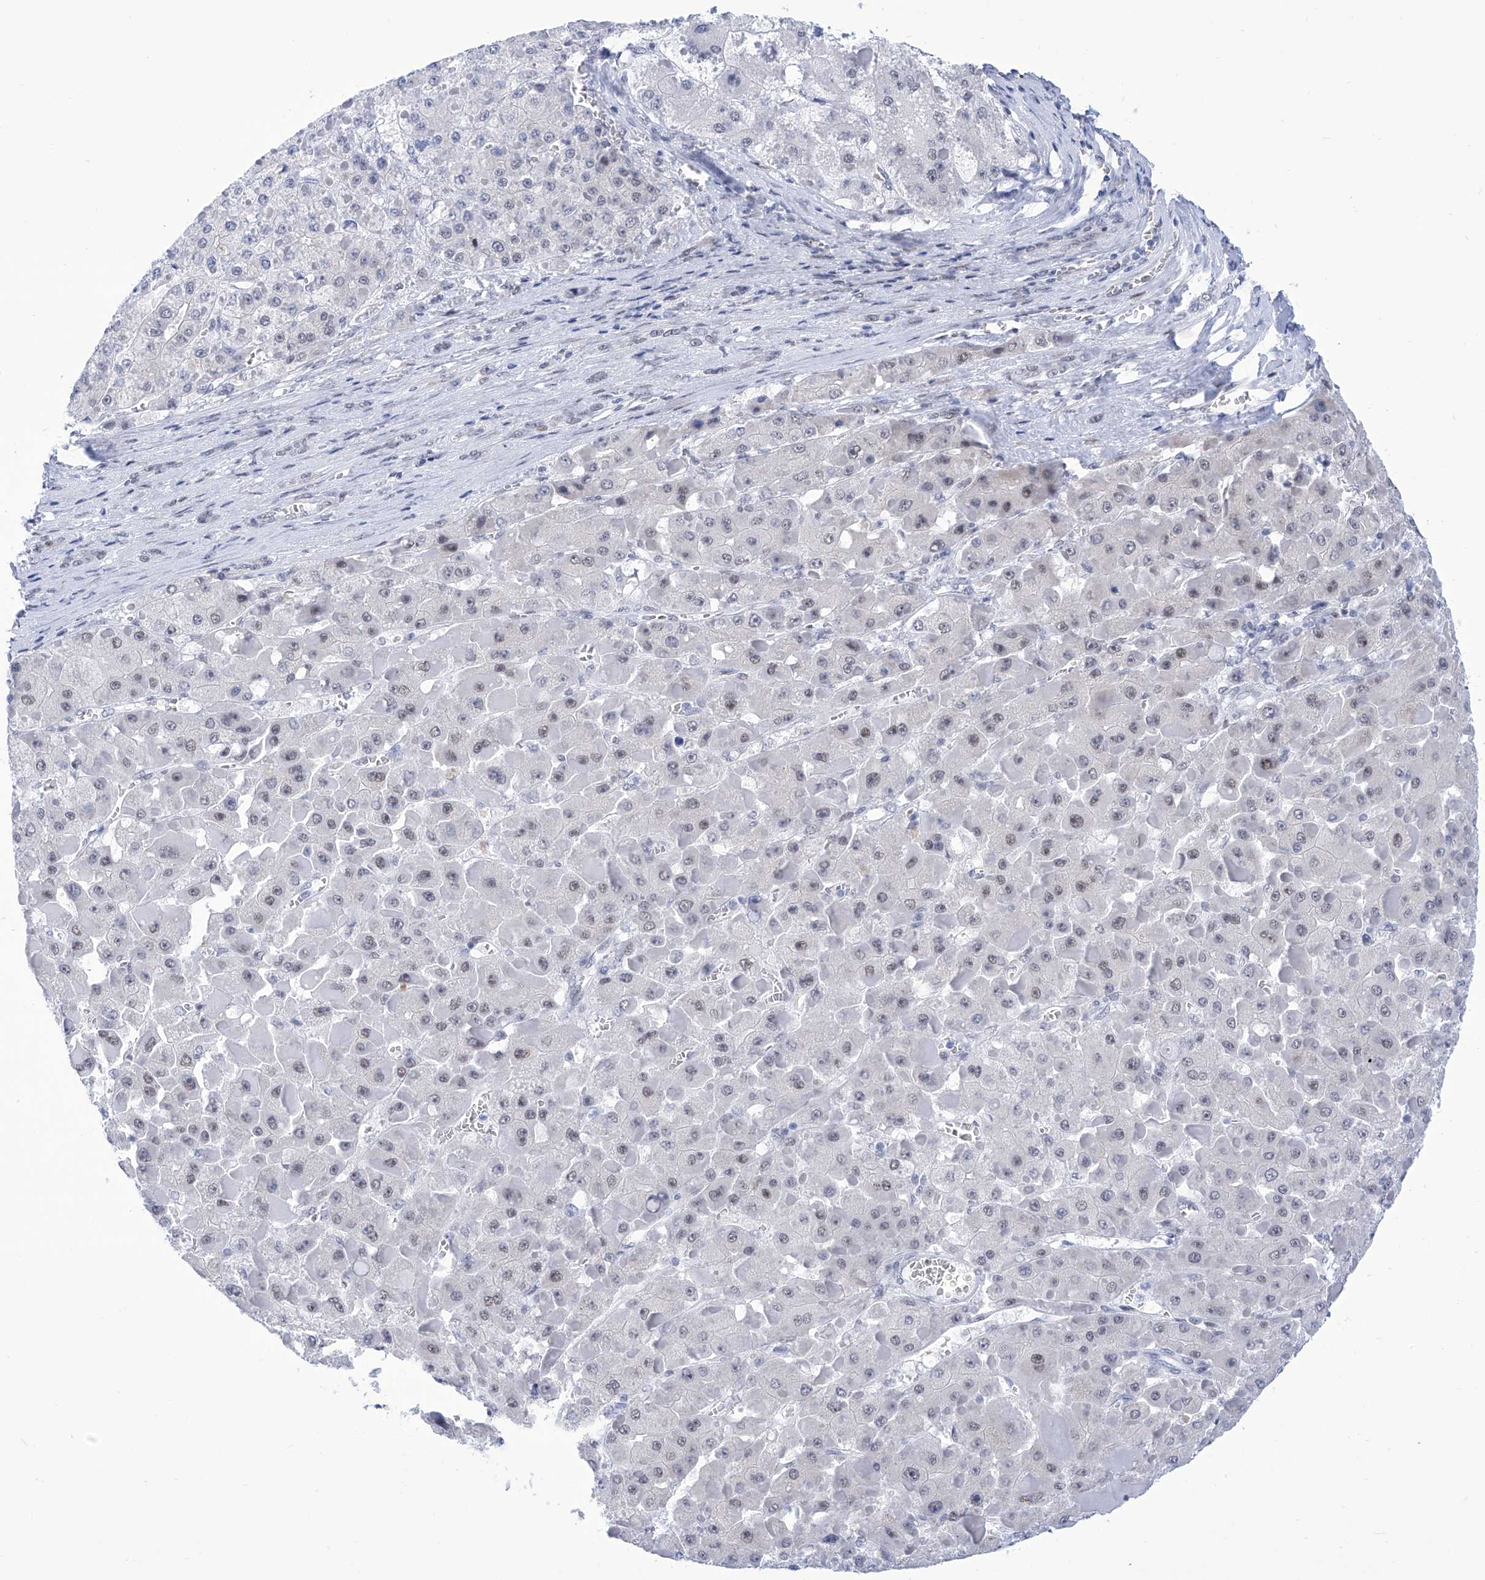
{"staining": {"intensity": "weak", "quantity": "<25%", "location": "nuclear"}, "tissue": "liver cancer", "cell_type": "Tumor cells", "image_type": "cancer", "snomed": [{"axis": "morphology", "description": "Carcinoma, Hepatocellular, NOS"}, {"axis": "topography", "description": "Liver"}], "caption": "Human liver cancer stained for a protein using immunohistochemistry (IHC) demonstrates no expression in tumor cells.", "gene": "SART1", "patient": {"sex": "female", "age": 73}}